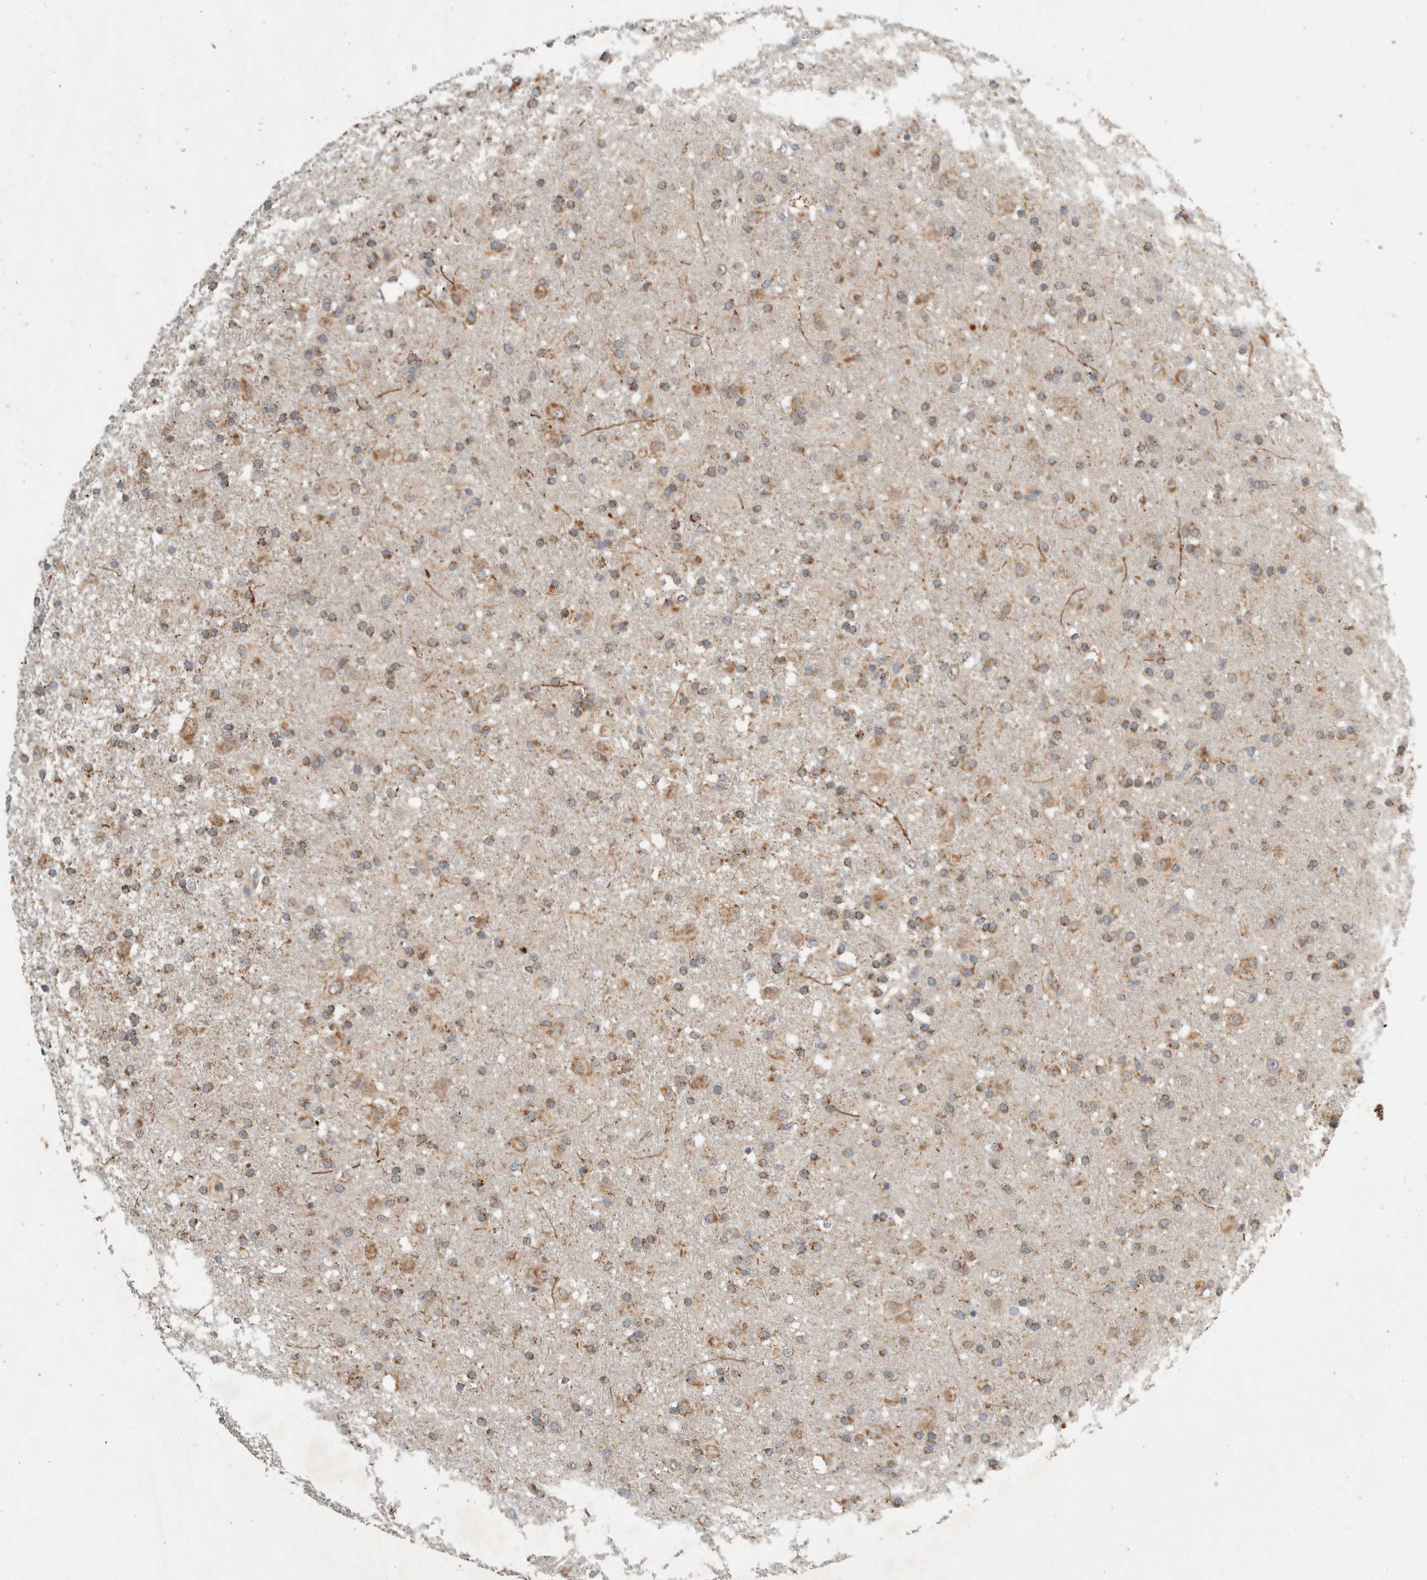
{"staining": {"intensity": "moderate", "quantity": "25%-75%", "location": "cytoplasmic/membranous"}, "tissue": "glioma", "cell_type": "Tumor cells", "image_type": "cancer", "snomed": [{"axis": "morphology", "description": "Glioma, malignant, Low grade"}, {"axis": "topography", "description": "Brain"}], "caption": "Brown immunohistochemical staining in glioma exhibits moderate cytoplasmic/membranous staining in approximately 25%-75% of tumor cells.", "gene": "AMPD1", "patient": {"sex": "male", "age": 65}}